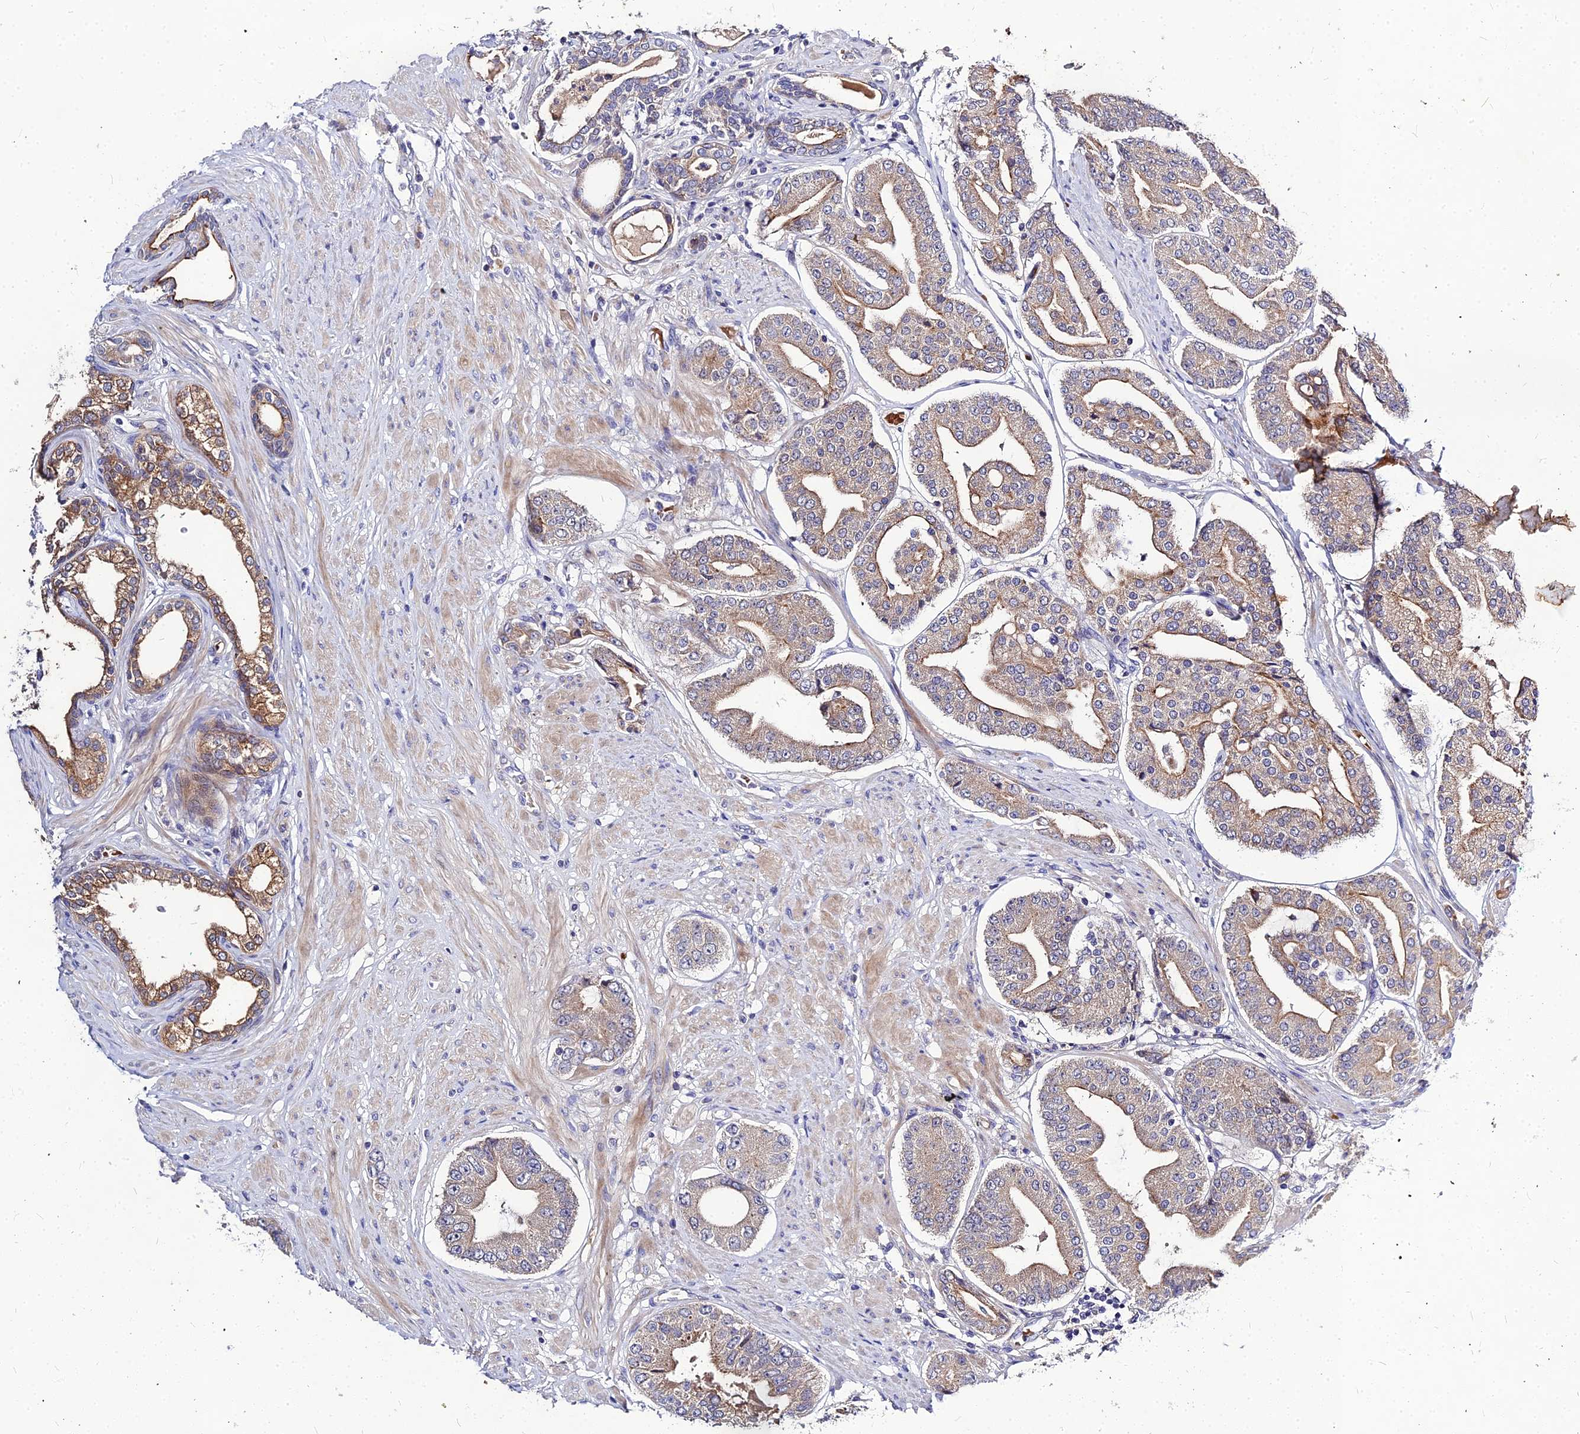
{"staining": {"intensity": "moderate", "quantity": ">75%", "location": "cytoplasmic/membranous"}, "tissue": "prostate cancer", "cell_type": "Tumor cells", "image_type": "cancer", "snomed": [{"axis": "morphology", "description": "Adenocarcinoma, High grade"}, {"axis": "topography", "description": "Prostate"}], "caption": "The micrograph exhibits immunohistochemical staining of prostate cancer (high-grade adenocarcinoma). There is moderate cytoplasmic/membranous staining is seen in about >75% of tumor cells.", "gene": "DMRTA1", "patient": {"sex": "male", "age": 63}}